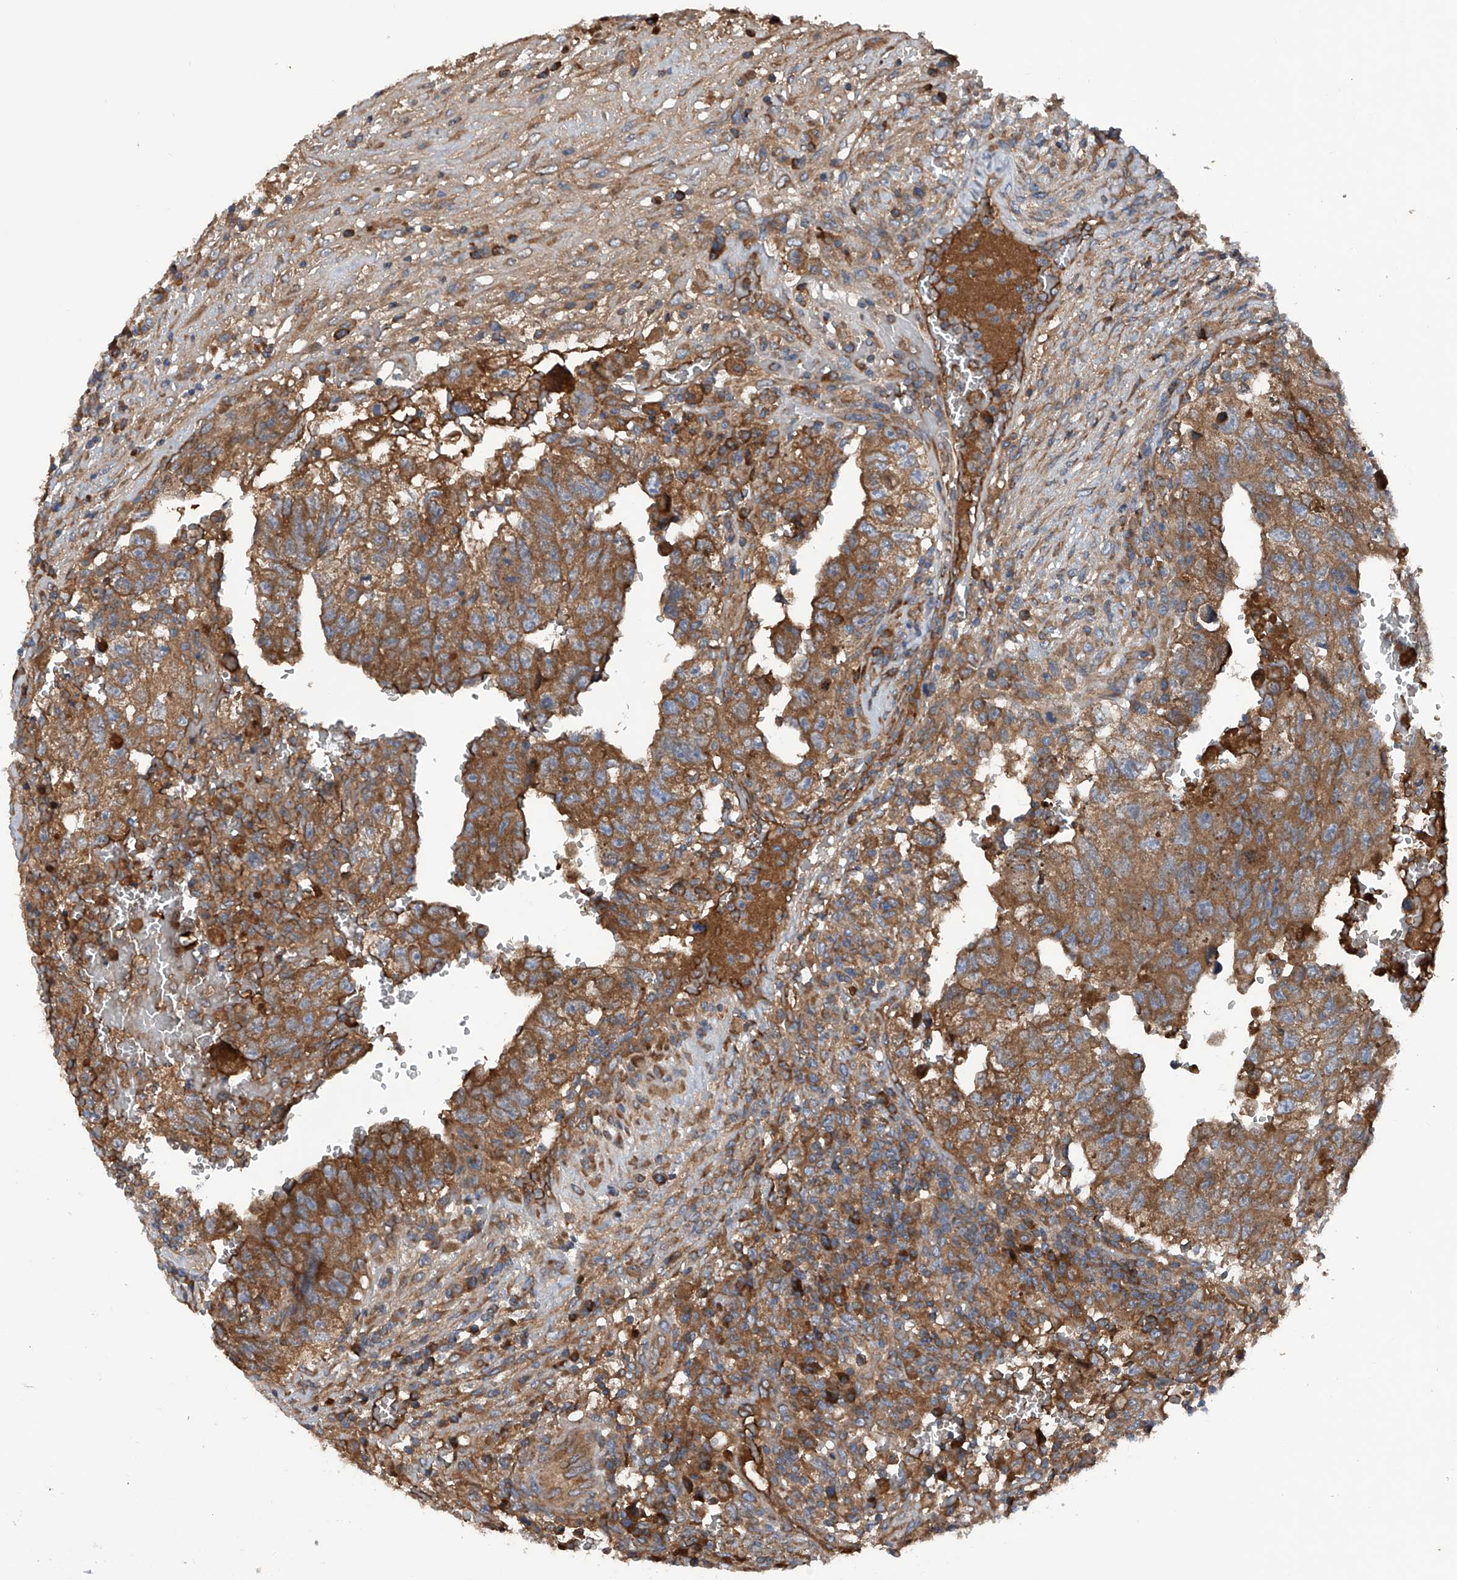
{"staining": {"intensity": "strong", "quantity": ">75%", "location": "cytoplasmic/membranous"}, "tissue": "testis cancer", "cell_type": "Tumor cells", "image_type": "cancer", "snomed": [{"axis": "morphology", "description": "Carcinoma, Embryonal, NOS"}, {"axis": "topography", "description": "Testis"}], "caption": "Testis embryonal carcinoma was stained to show a protein in brown. There is high levels of strong cytoplasmic/membranous expression in approximately >75% of tumor cells.", "gene": "ASCC3", "patient": {"sex": "male", "age": 36}}